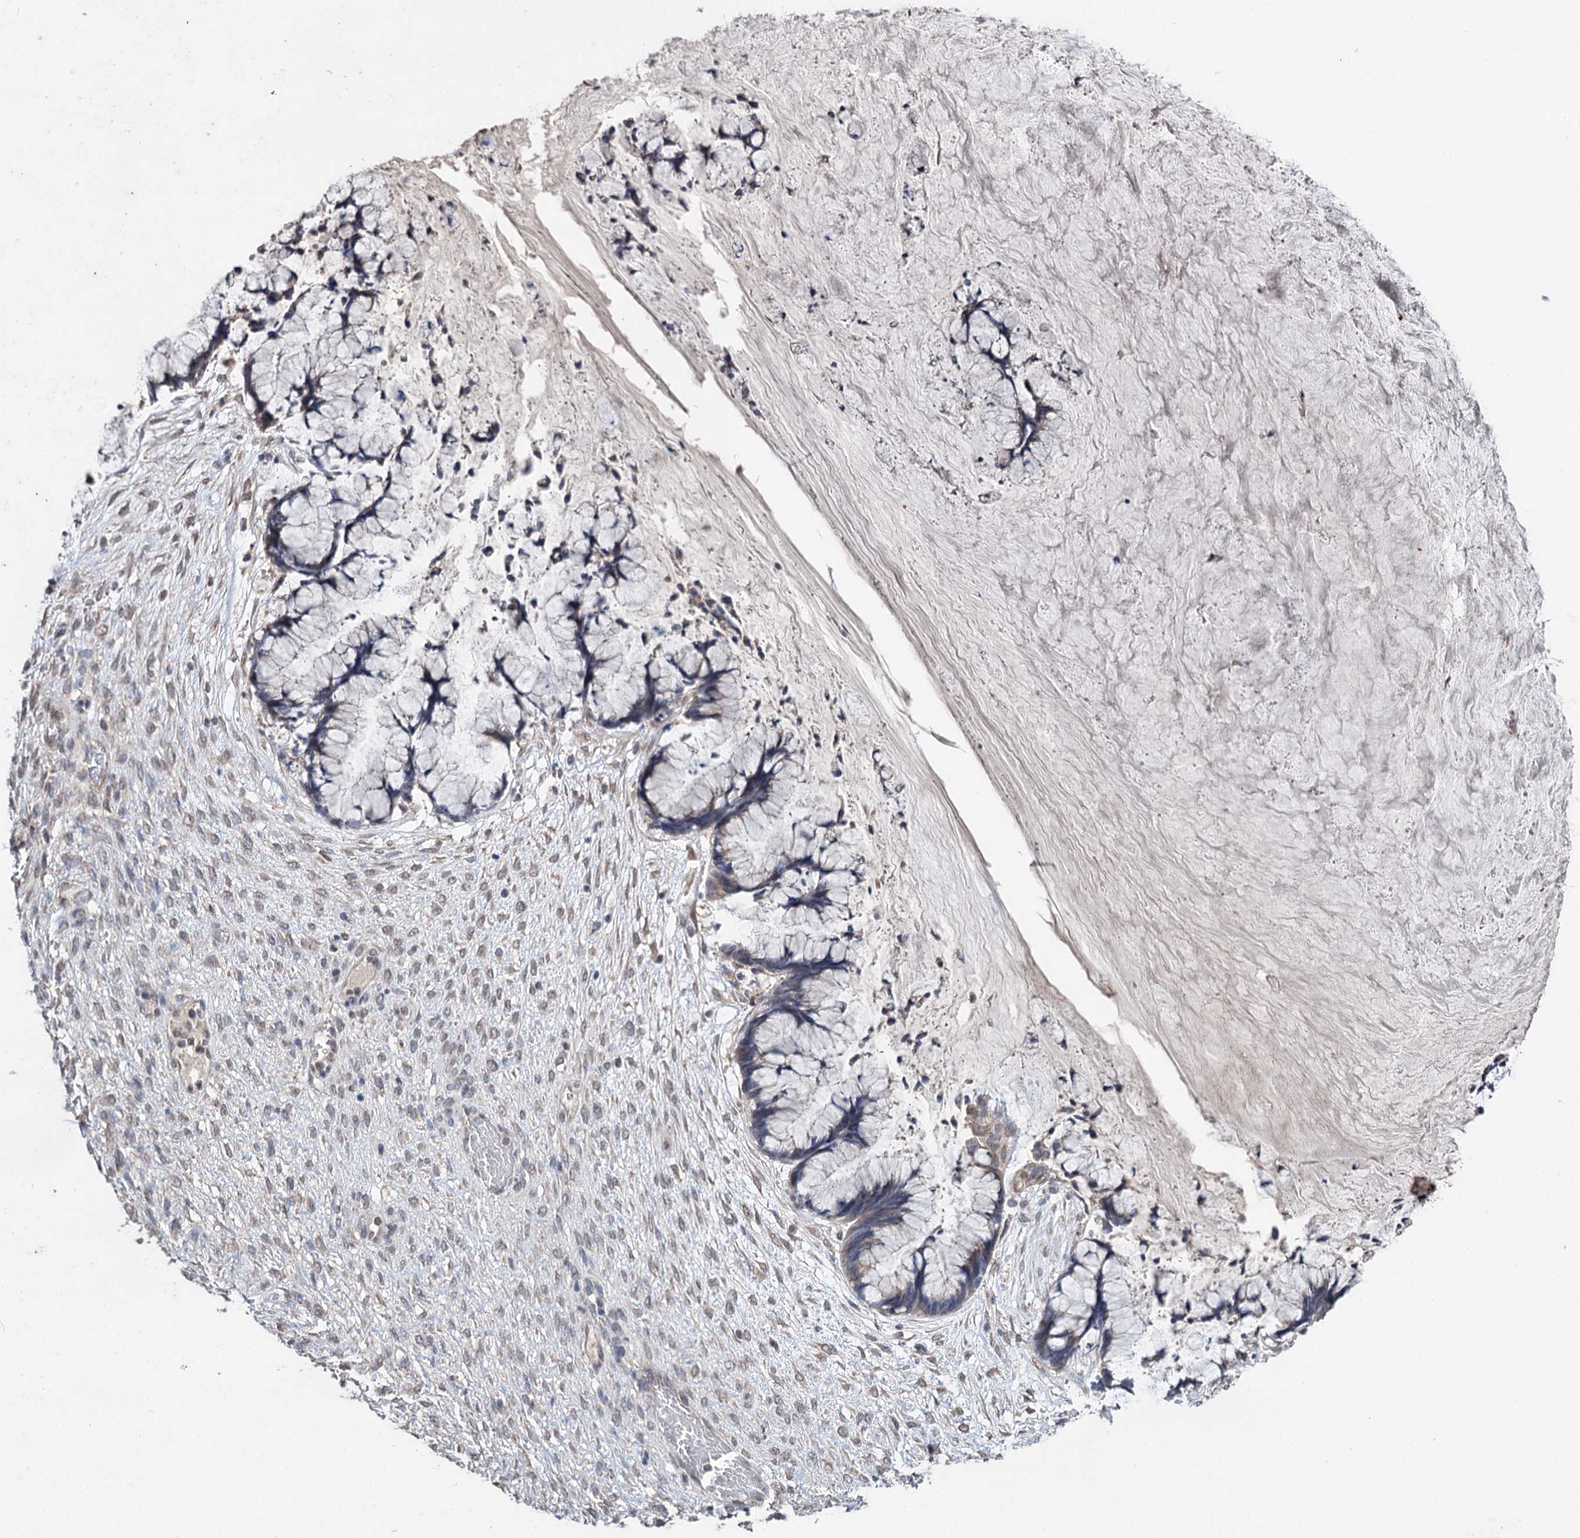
{"staining": {"intensity": "weak", "quantity": "<25%", "location": "cytoplasmic/membranous"}, "tissue": "ovarian cancer", "cell_type": "Tumor cells", "image_type": "cancer", "snomed": [{"axis": "morphology", "description": "Cystadenocarcinoma, mucinous, NOS"}, {"axis": "topography", "description": "Ovary"}], "caption": "Tumor cells show no significant staining in ovarian mucinous cystadenocarcinoma.", "gene": "CLPB", "patient": {"sex": "female", "age": 42}}